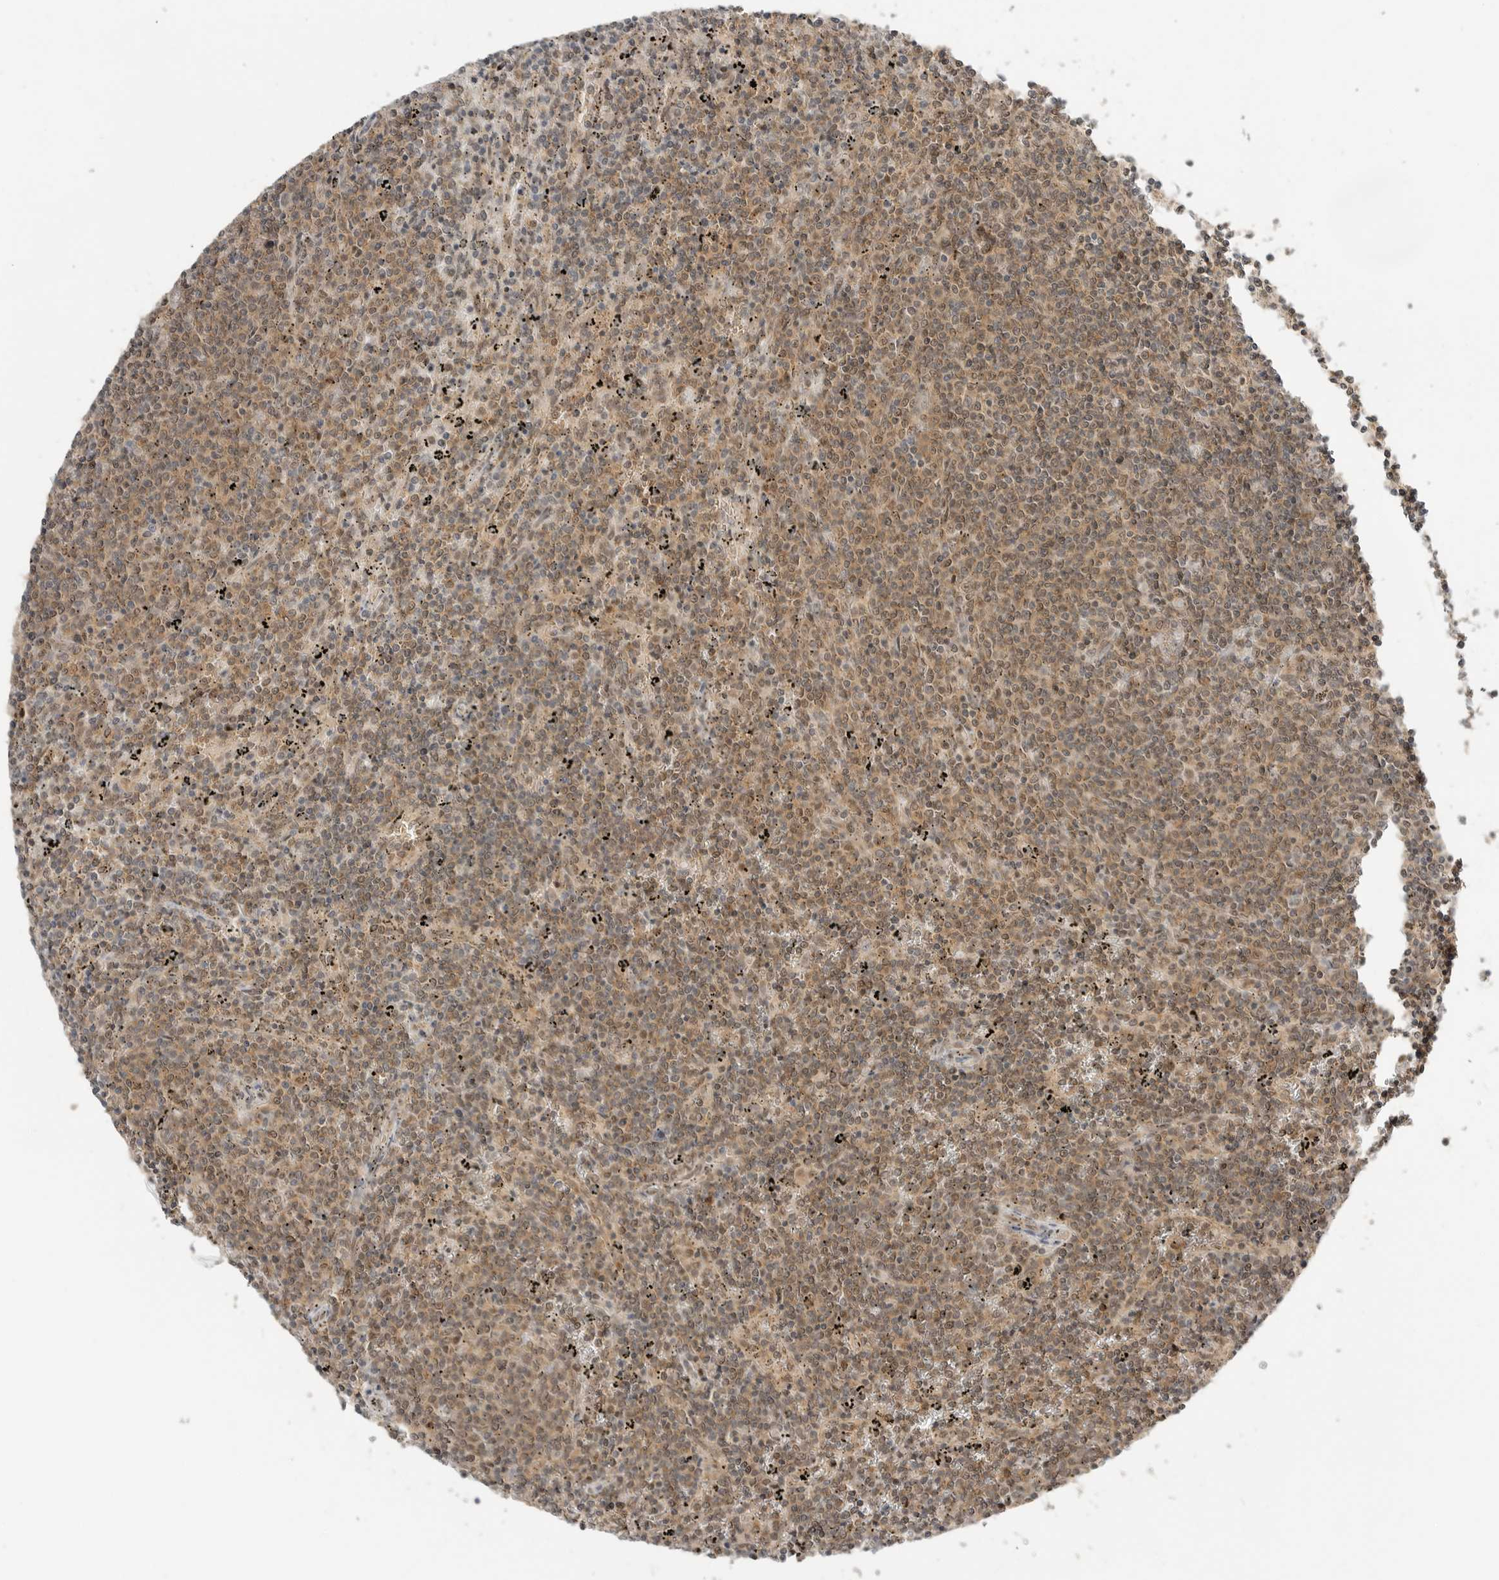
{"staining": {"intensity": "weak", "quantity": ">75%", "location": "cytoplasmic/membranous"}, "tissue": "lymphoma", "cell_type": "Tumor cells", "image_type": "cancer", "snomed": [{"axis": "morphology", "description": "Malignant lymphoma, non-Hodgkin's type, Low grade"}, {"axis": "topography", "description": "Spleen"}], "caption": "Tumor cells display low levels of weak cytoplasmic/membranous positivity in about >75% of cells in lymphoma. (Brightfield microscopy of DAB IHC at high magnification).", "gene": "ALKAL1", "patient": {"sex": "female", "age": 50}}